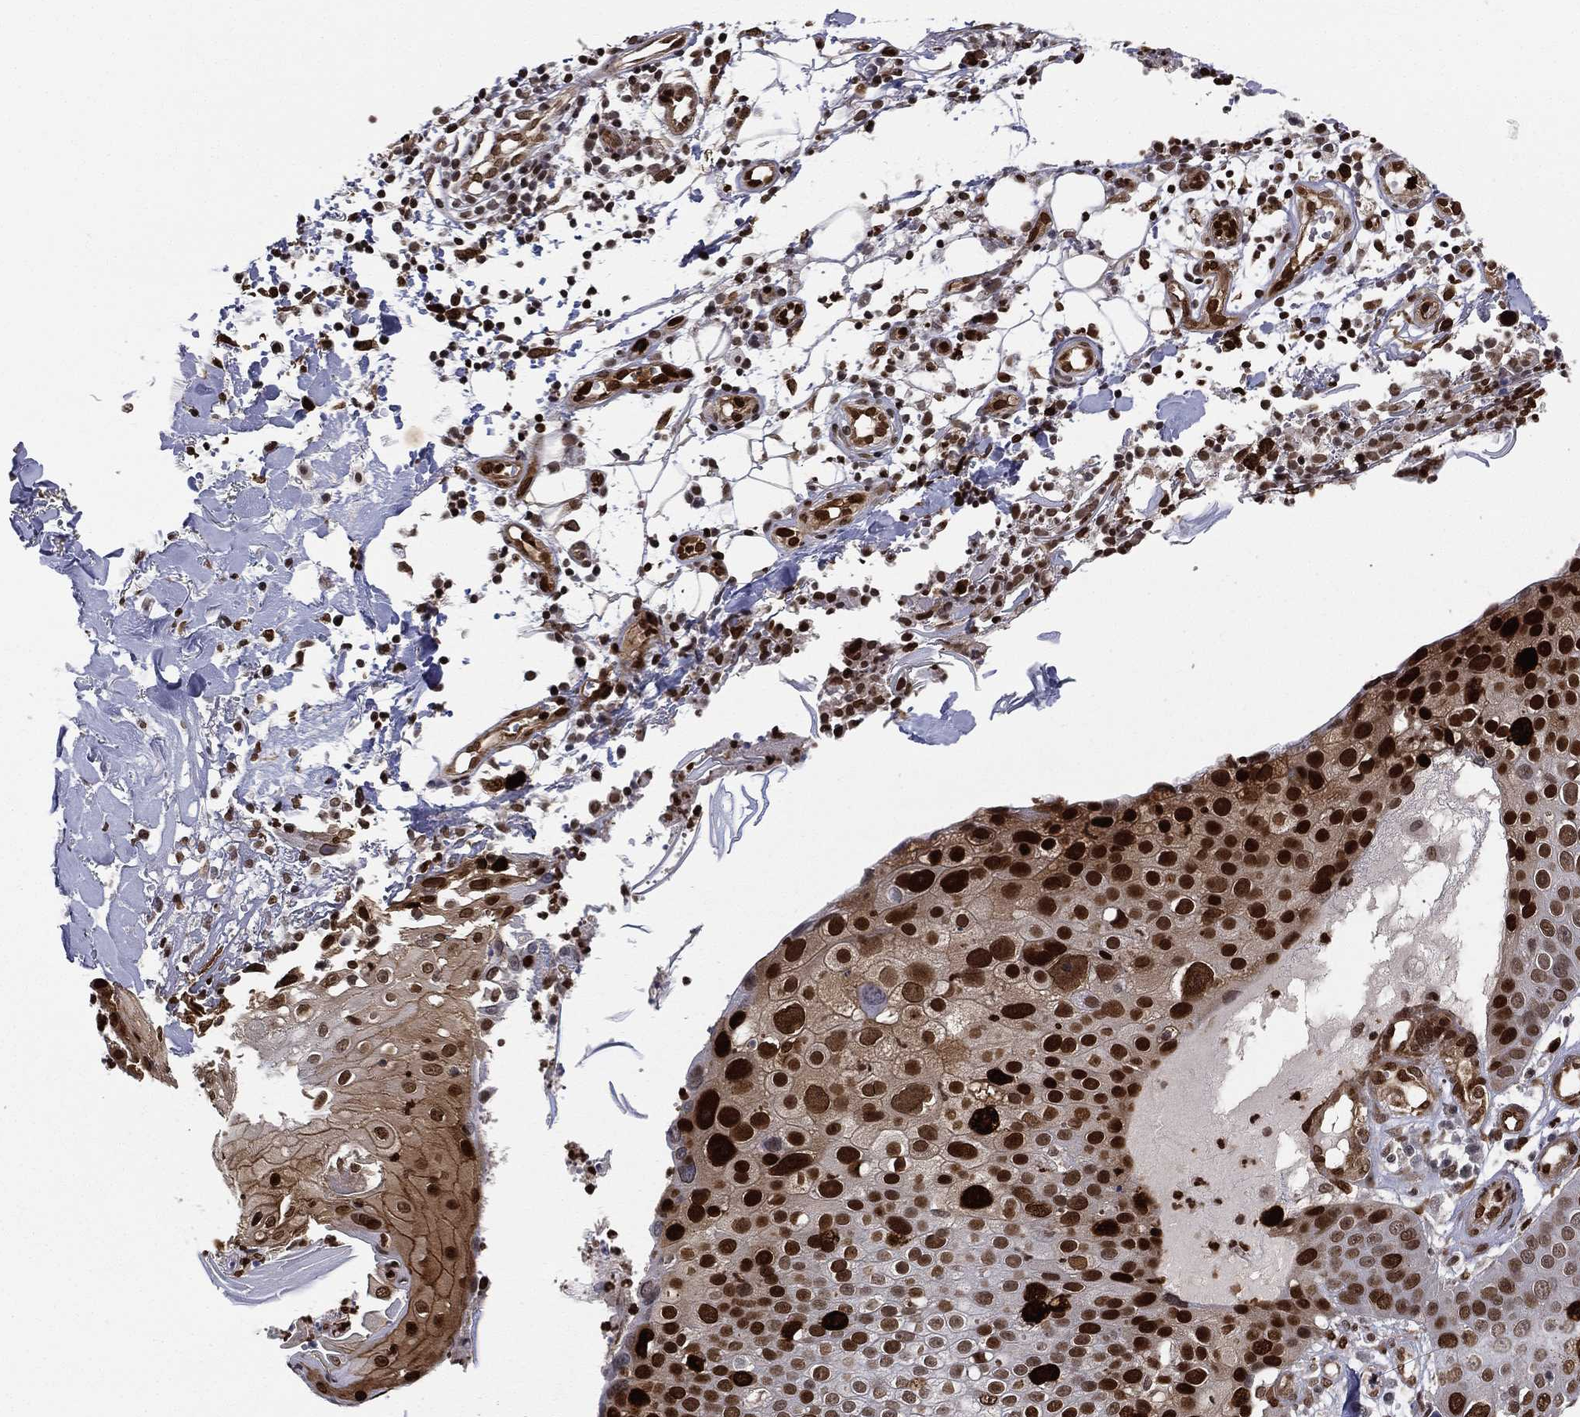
{"staining": {"intensity": "strong", "quantity": "25%-75%", "location": "nuclear"}, "tissue": "skin cancer", "cell_type": "Tumor cells", "image_type": "cancer", "snomed": [{"axis": "morphology", "description": "Squamous cell carcinoma, NOS"}, {"axis": "topography", "description": "Skin"}], "caption": "Tumor cells show high levels of strong nuclear expression in about 25%-75% of cells in human squamous cell carcinoma (skin). (DAB (3,3'-diaminobenzidine) IHC with brightfield microscopy, high magnification).", "gene": "LMNB1", "patient": {"sex": "male", "age": 71}}